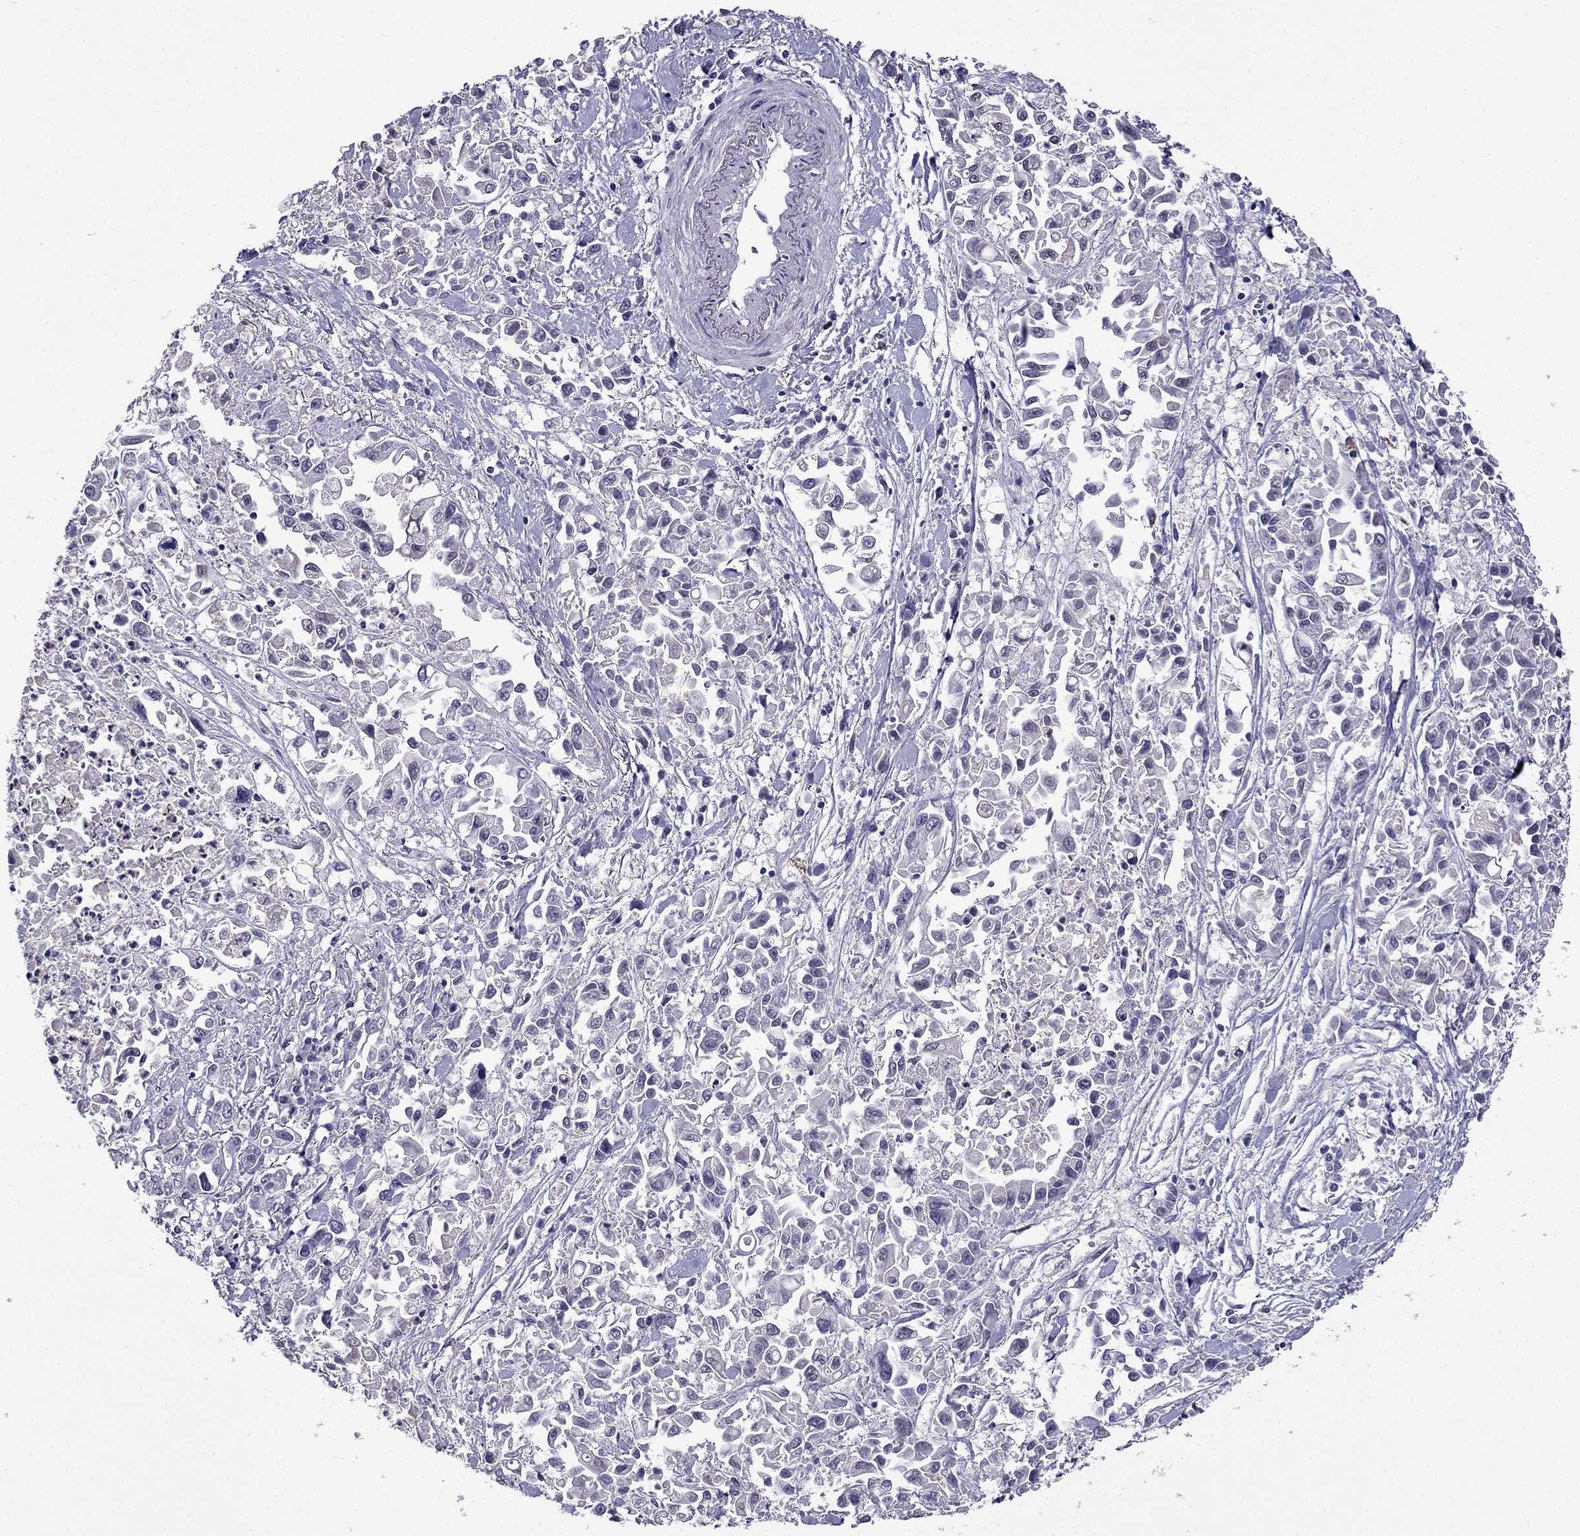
{"staining": {"intensity": "negative", "quantity": "none", "location": "none"}, "tissue": "pancreatic cancer", "cell_type": "Tumor cells", "image_type": "cancer", "snomed": [{"axis": "morphology", "description": "Adenocarcinoma, NOS"}, {"axis": "topography", "description": "Pancreas"}], "caption": "This is an IHC photomicrograph of human pancreatic cancer (adenocarcinoma). There is no staining in tumor cells.", "gene": "AQP9", "patient": {"sex": "female", "age": 83}}